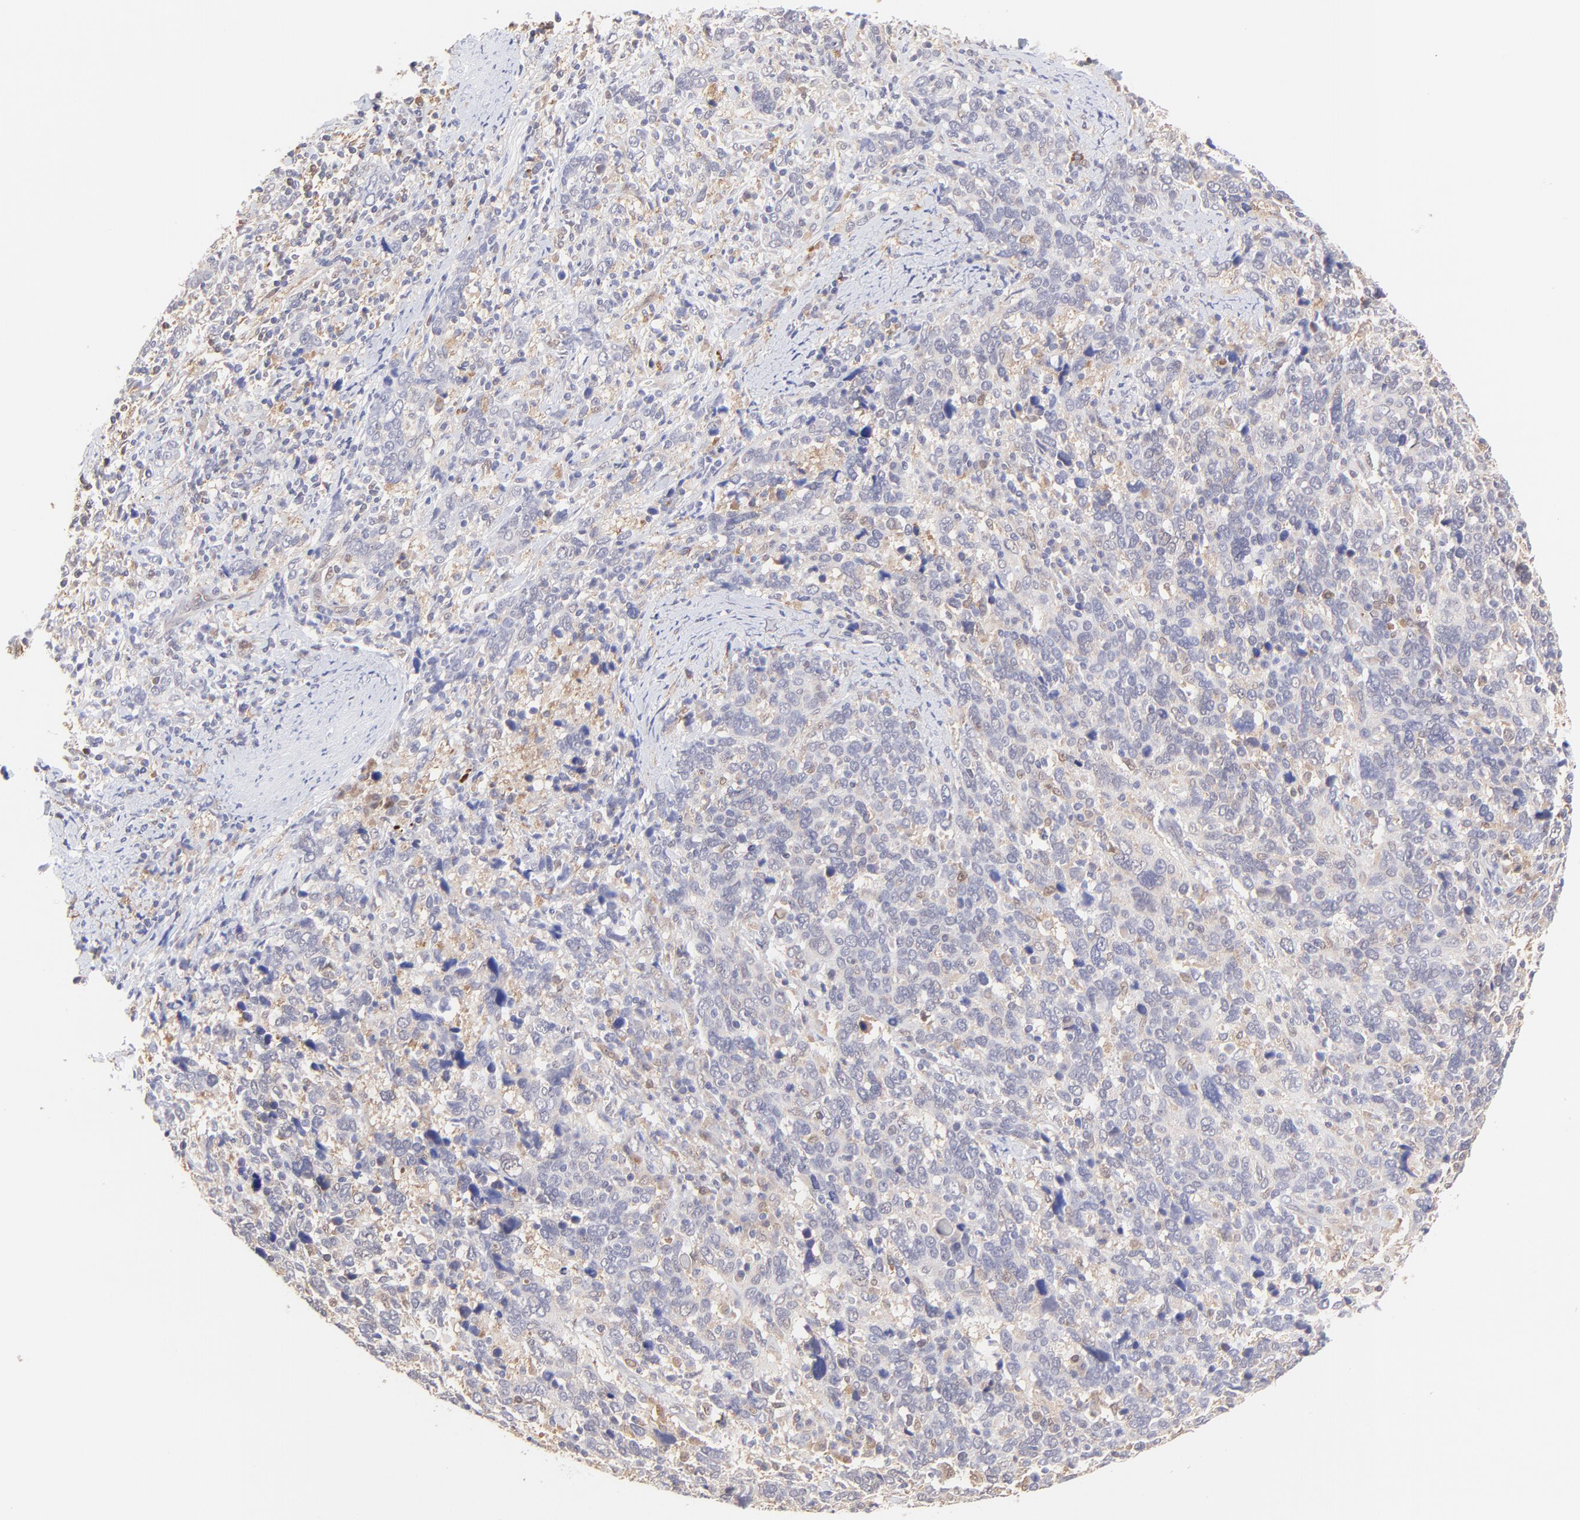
{"staining": {"intensity": "negative", "quantity": "none", "location": "none"}, "tissue": "cervical cancer", "cell_type": "Tumor cells", "image_type": "cancer", "snomed": [{"axis": "morphology", "description": "Squamous cell carcinoma, NOS"}, {"axis": "topography", "description": "Cervix"}], "caption": "IHC photomicrograph of neoplastic tissue: squamous cell carcinoma (cervical) stained with DAB displays no significant protein staining in tumor cells.", "gene": "HYAL1", "patient": {"sex": "female", "age": 41}}